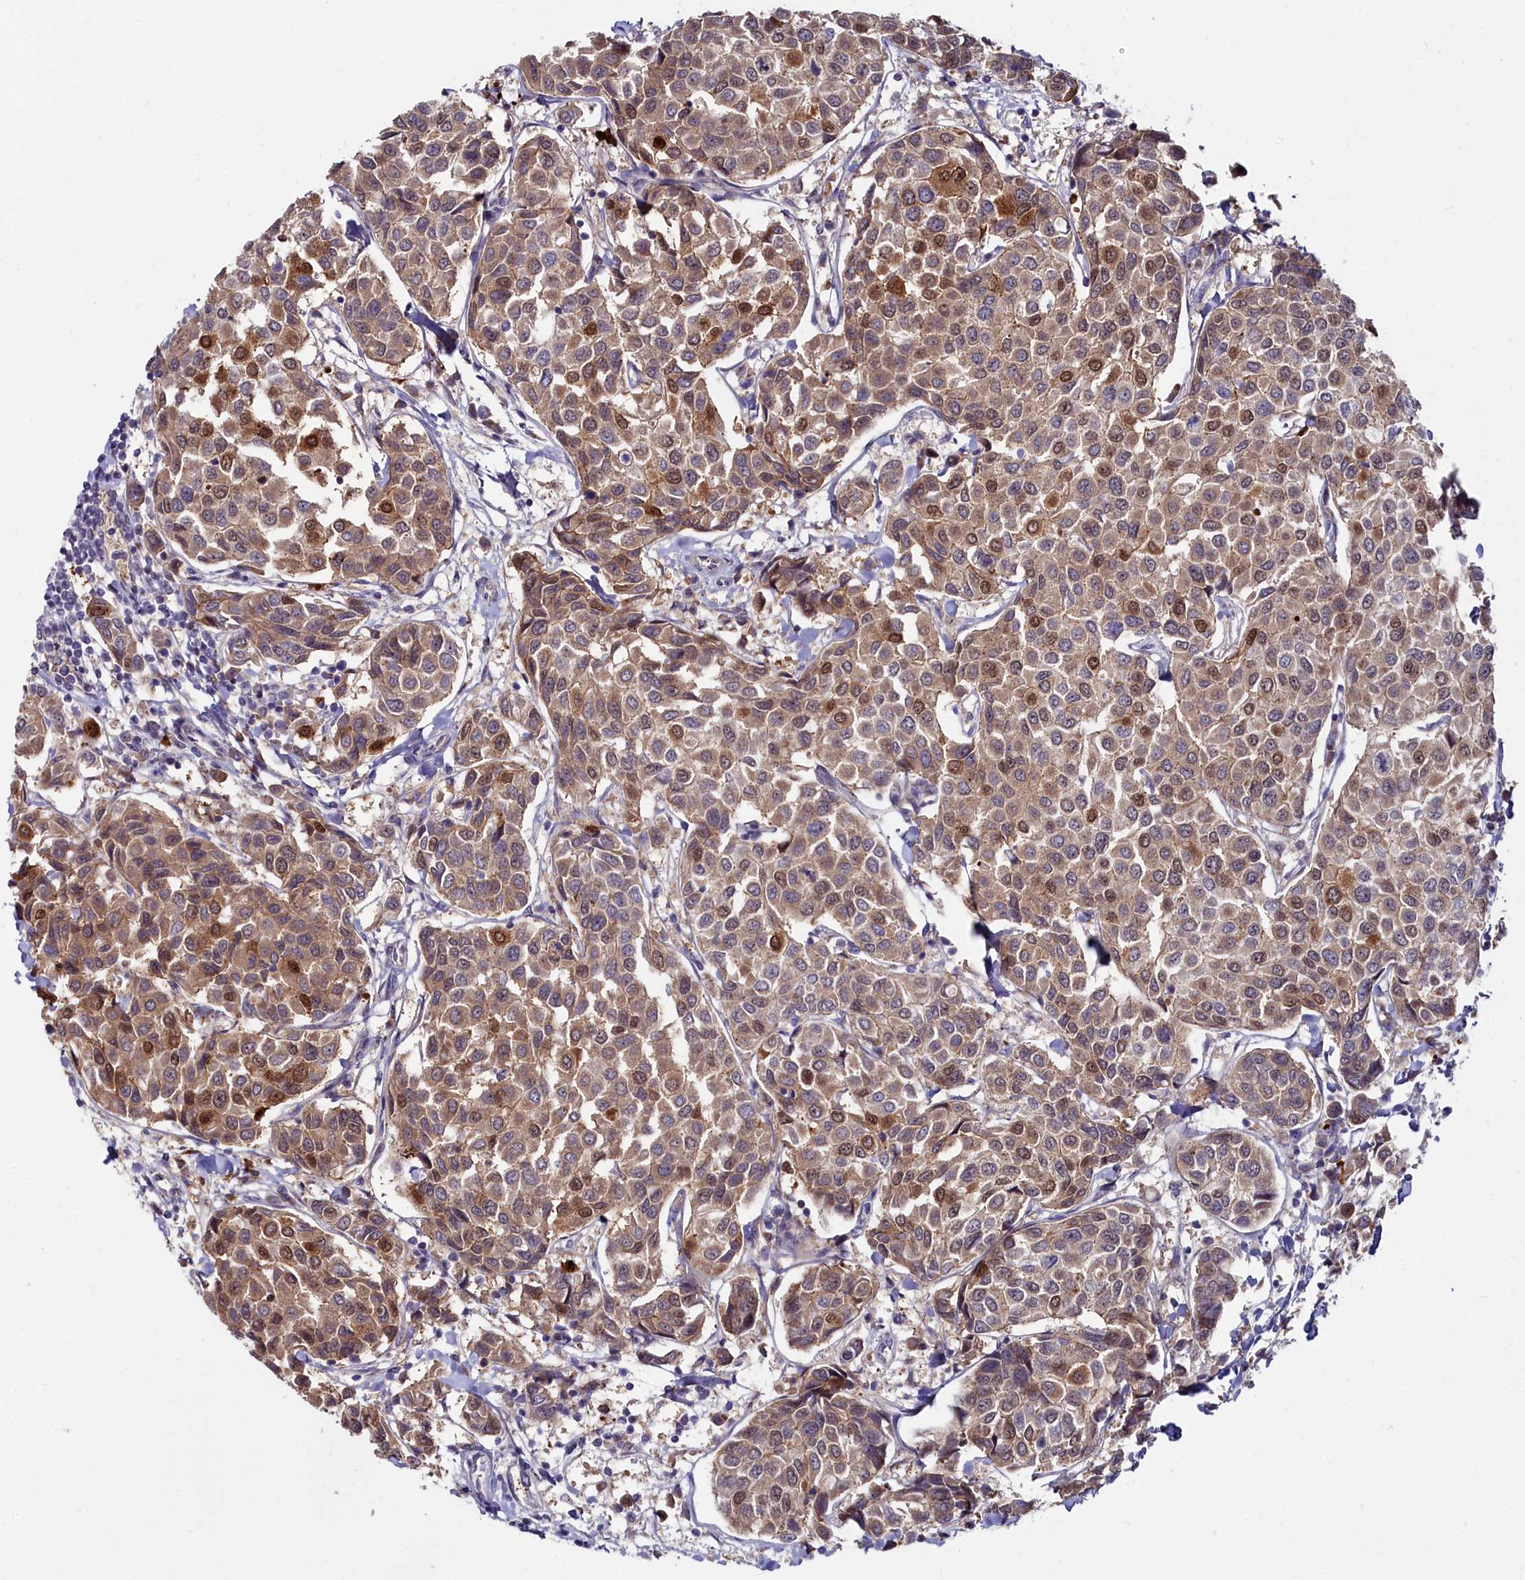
{"staining": {"intensity": "strong", "quantity": "25%-75%", "location": "cytoplasmic/membranous,nuclear"}, "tissue": "breast cancer", "cell_type": "Tumor cells", "image_type": "cancer", "snomed": [{"axis": "morphology", "description": "Duct carcinoma"}, {"axis": "topography", "description": "Breast"}], "caption": "Immunohistochemical staining of breast cancer demonstrates high levels of strong cytoplasmic/membranous and nuclear protein expression in about 25%-75% of tumor cells.", "gene": "KCTD18", "patient": {"sex": "female", "age": 55}}